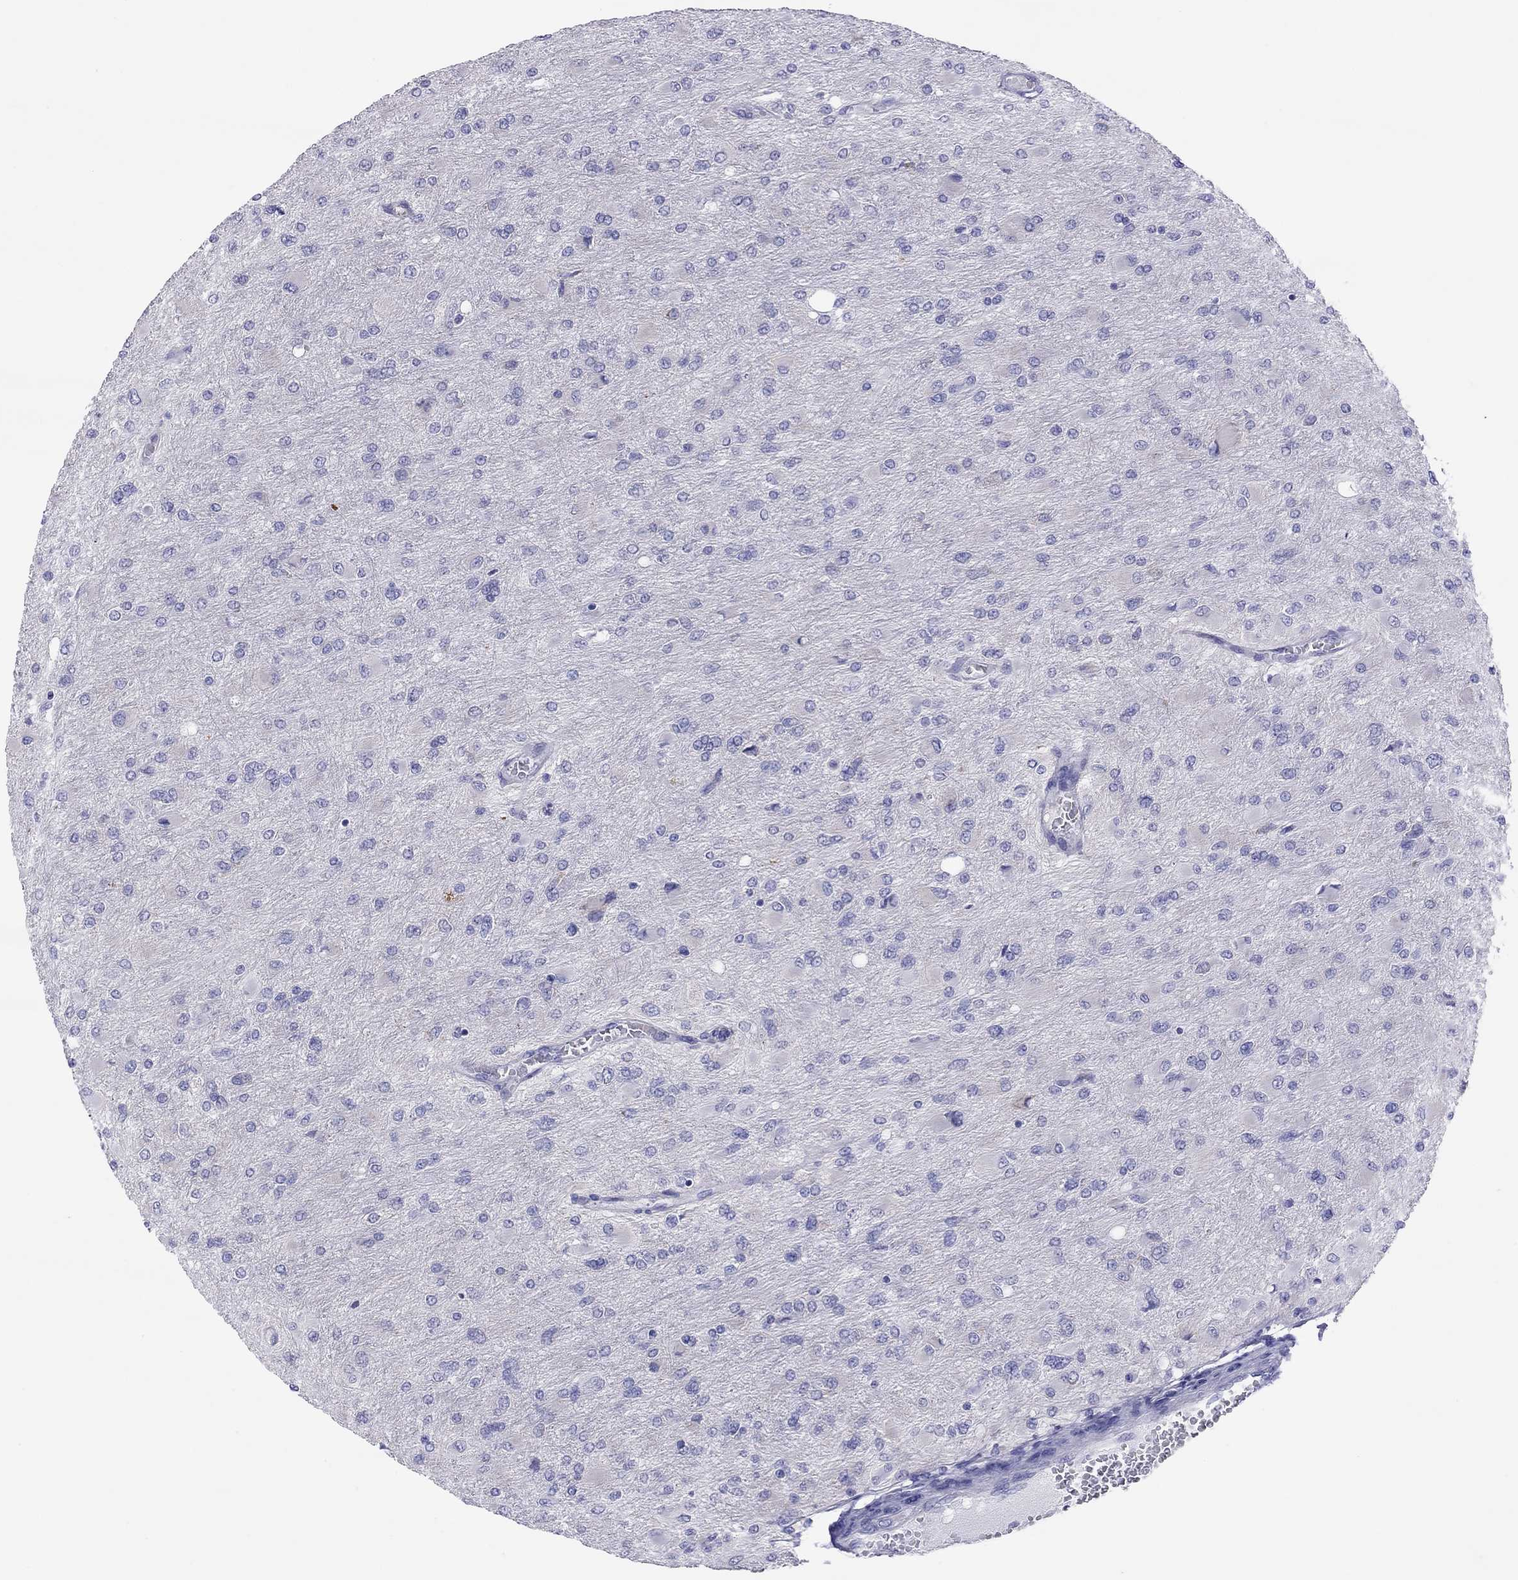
{"staining": {"intensity": "negative", "quantity": "none", "location": "none"}, "tissue": "glioma", "cell_type": "Tumor cells", "image_type": "cancer", "snomed": [{"axis": "morphology", "description": "Glioma, malignant, High grade"}, {"axis": "topography", "description": "Cerebral cortex"}], "caption": "Immunohistochemistry (IHC) micrograph of glioma stained for a protein (brown), which reveals no expression in tumor cells.", "gene": "COL9A1", "patient": {"sex": "female", "age": 36}}